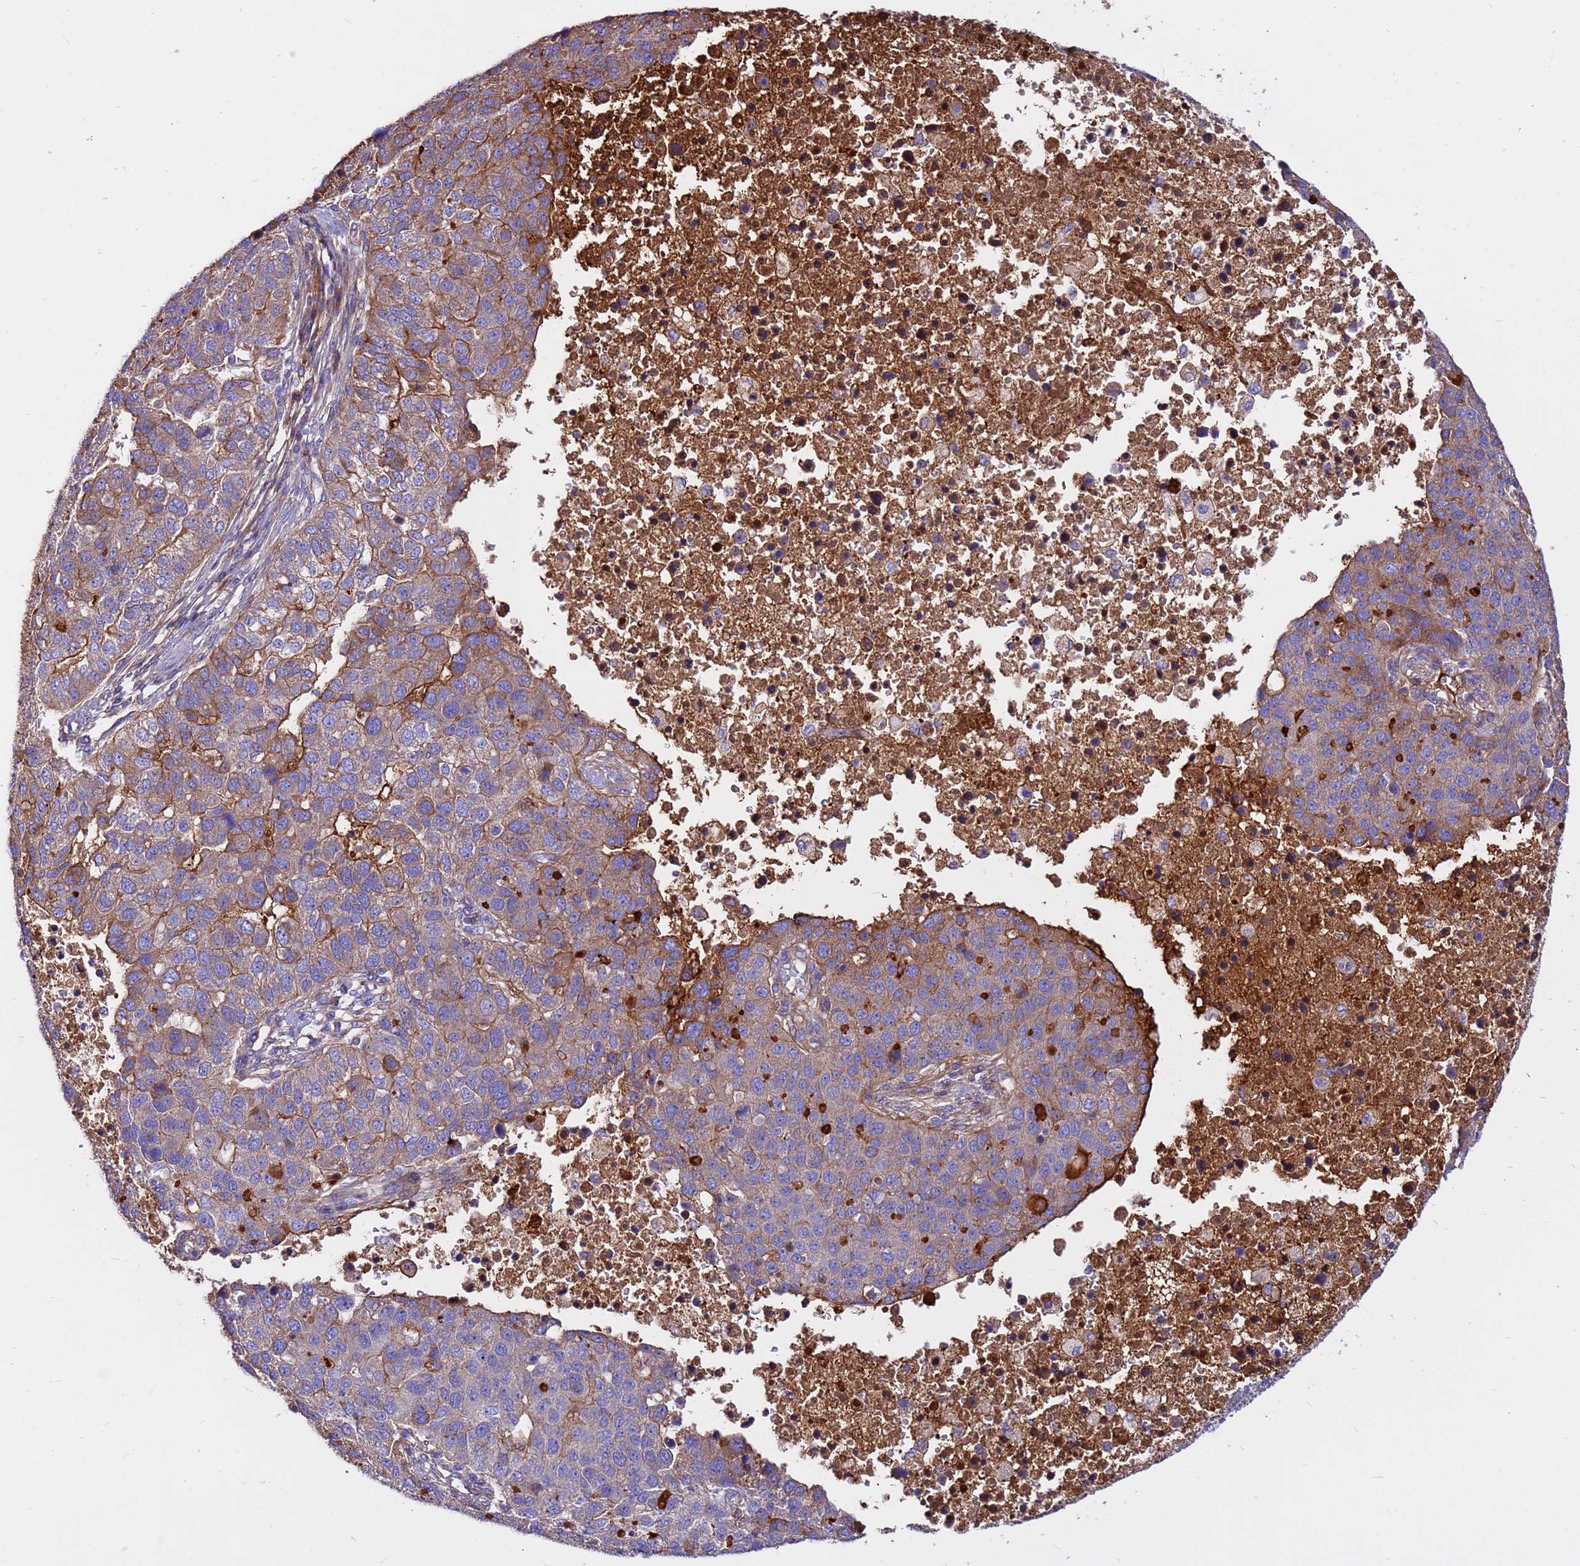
{"staining": {"intensity": "moderate", "quantity": "25%-75%", "location": "cytoplasmic/membranous"}, "tissue": "pancreatic cancer", "cell_type": "Tumor cells", "image_type": "cancer", "snomed": [{"axis": "morphology", "description": "Adenocarcinoma, NOS"}, {"axis": "topography", "description": "Pancreas"}], "caption": "Pancreatic cancer (adenocarcinoma) stained with DAB (3,3'-diaminobenzidine) immunohistochemistry displays medium levels of moderate cytoplasmic/membranous expression in approximately 25%-75% of tumor cells.", "gene": "CRHBP", "patient": {"sex": "female", "age": 61}}